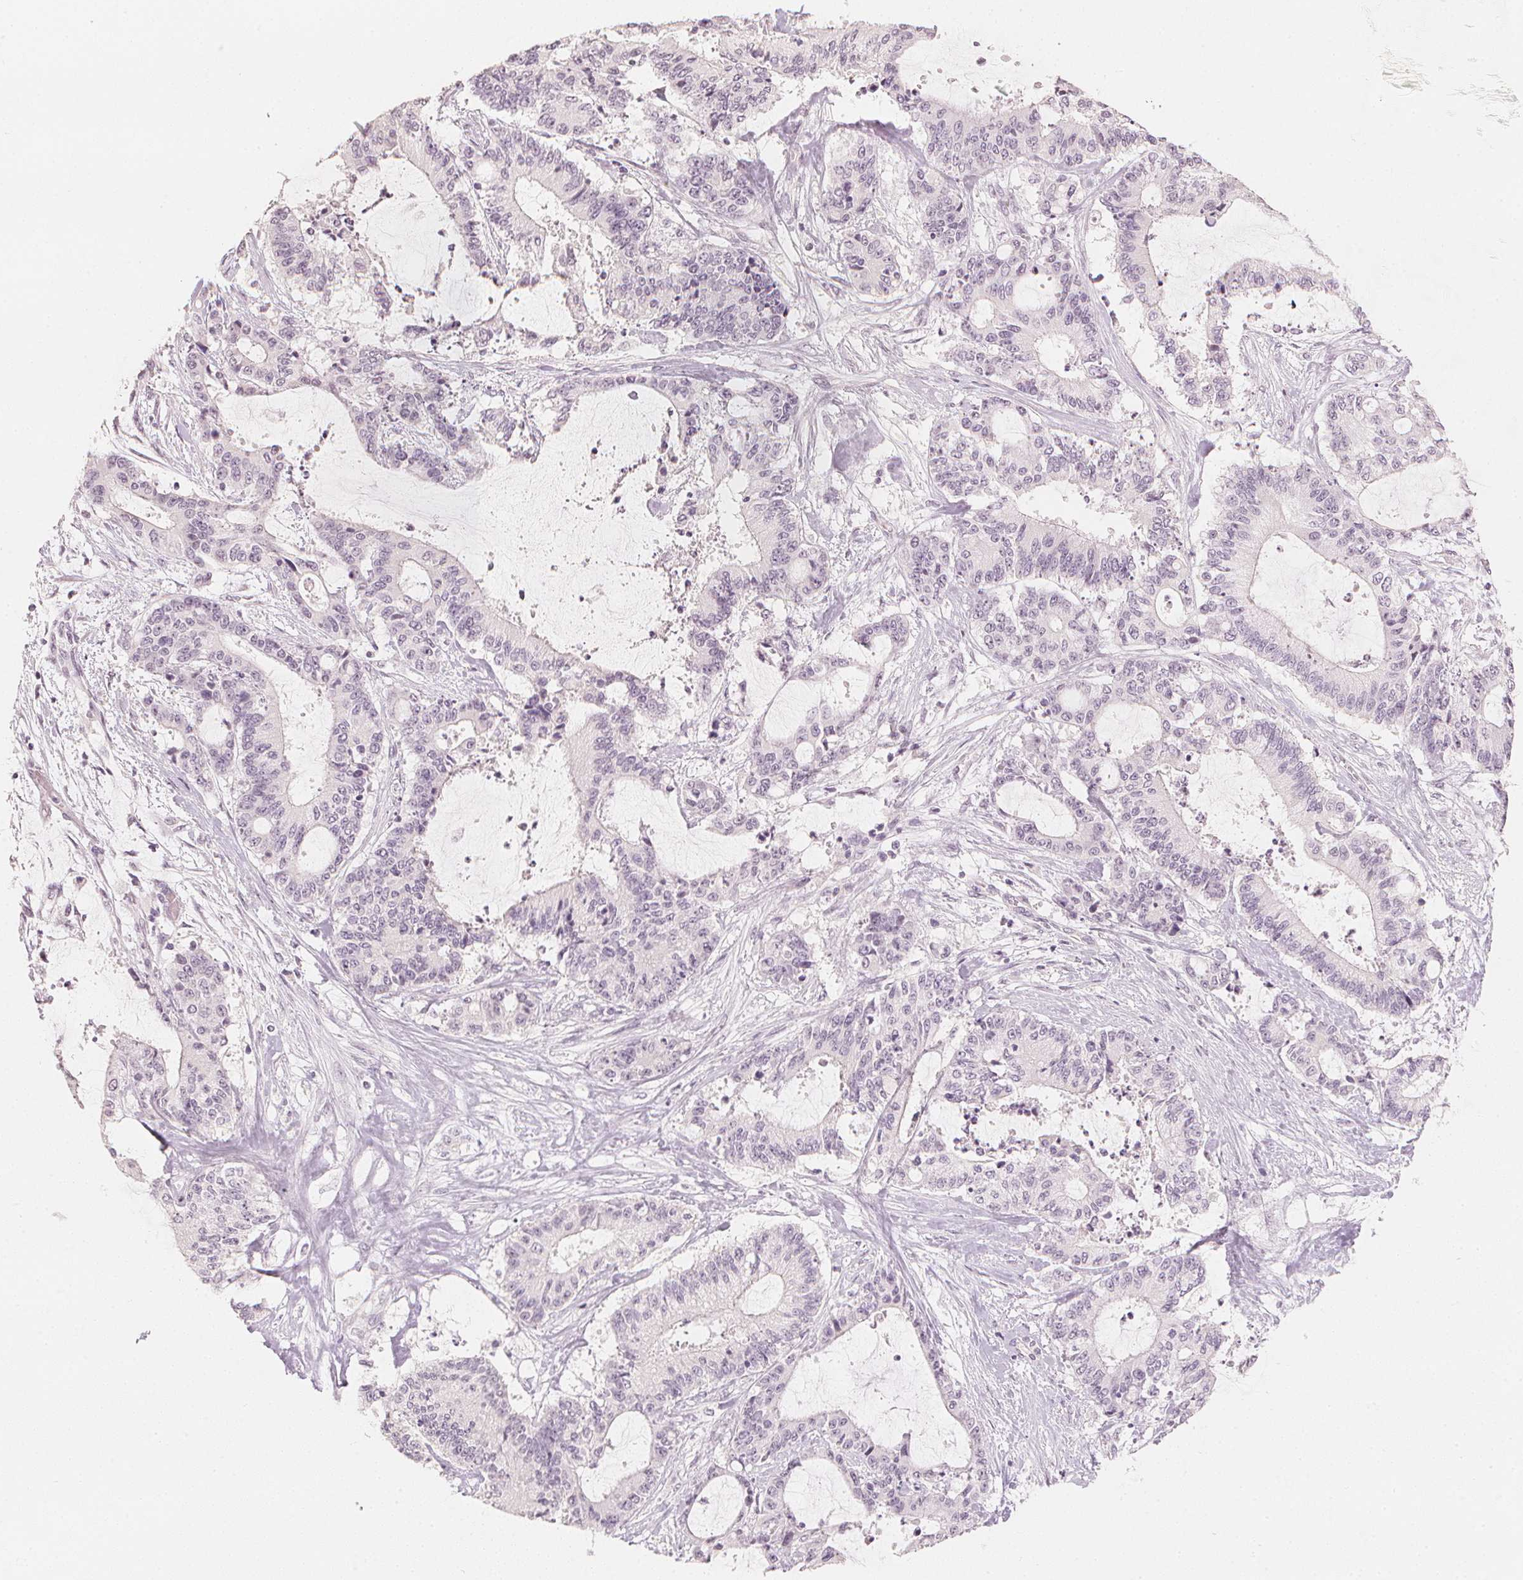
{"staining": {"intensity": "negative", "quantity": "none", "location": "none"}, "tissue": "liver cancer", "cell_type": "Tumor cells", "image_type": "cancer", "snomed": [{"axis": "morphology", "description": "Cholangiocarcinoma"}, {"axis": "topography", "description": "Liver"}], "caption": "Immunohistochemistry histopathology image of neoplastic tissue: human liver cancer (cholangiocarcinoma) stained with DAB reveals no significant protein staining in tumor cells. Nuclei are stained in blue.", "gene": "CALB1", "patient": {"sex": "female", "age": 73}}